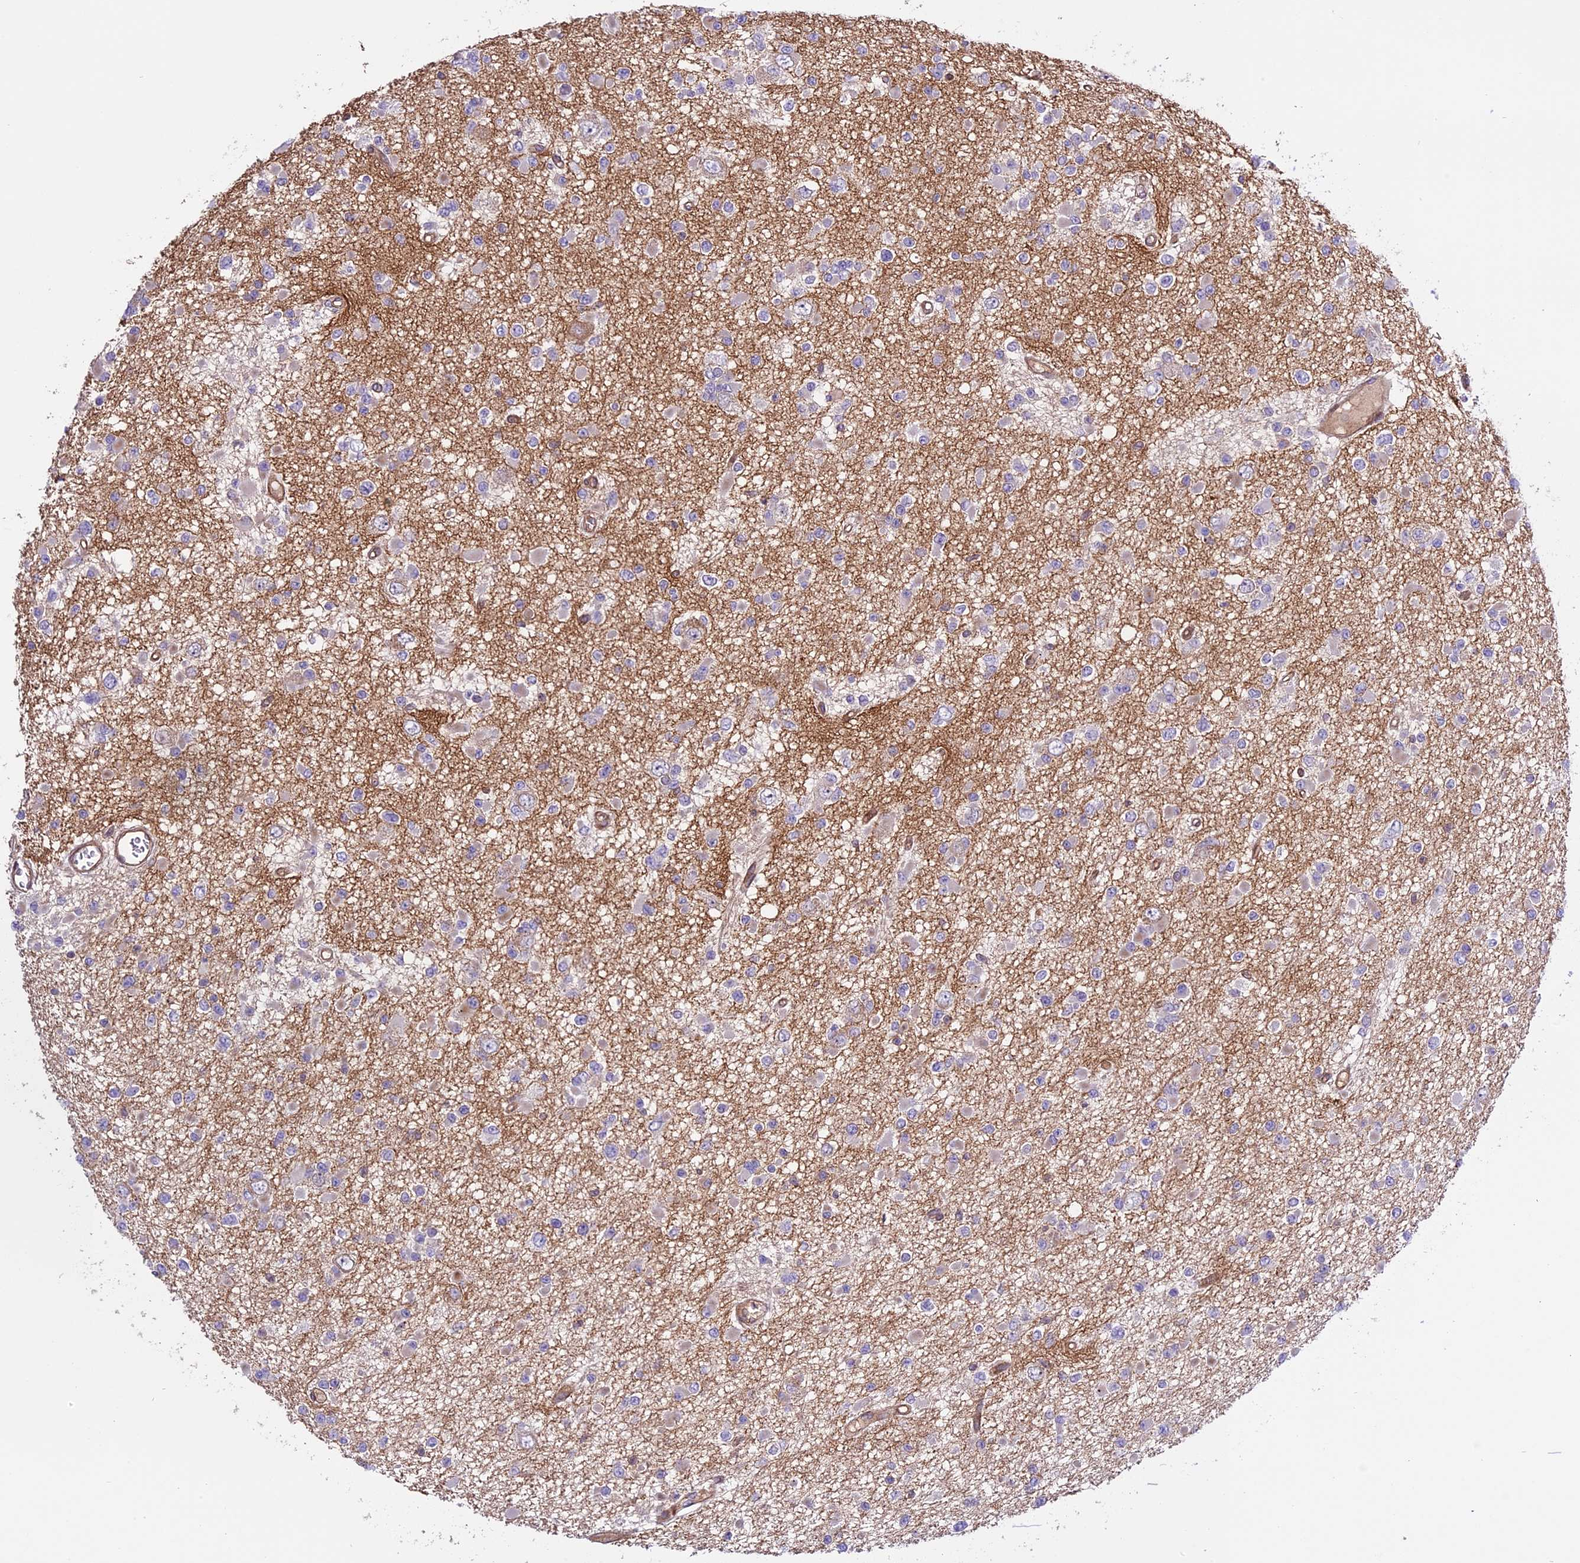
{"staining": {"intensity": "negative", "quantity": "none", "location": "none"}, "tissue": "glioma", "cell_type": "Tumor cells", "image_type": "cancer", "snomed": [{"axis": "morphology", "description": "Glioma, malignant, Low grade"}, {"axis": "topography", "description": "Brain"}], "caption": "Tumor cells are negative for brown protein staining in glioma.", "gene": "CD99L2", "patient": {"sex": "female", "age": 22}}